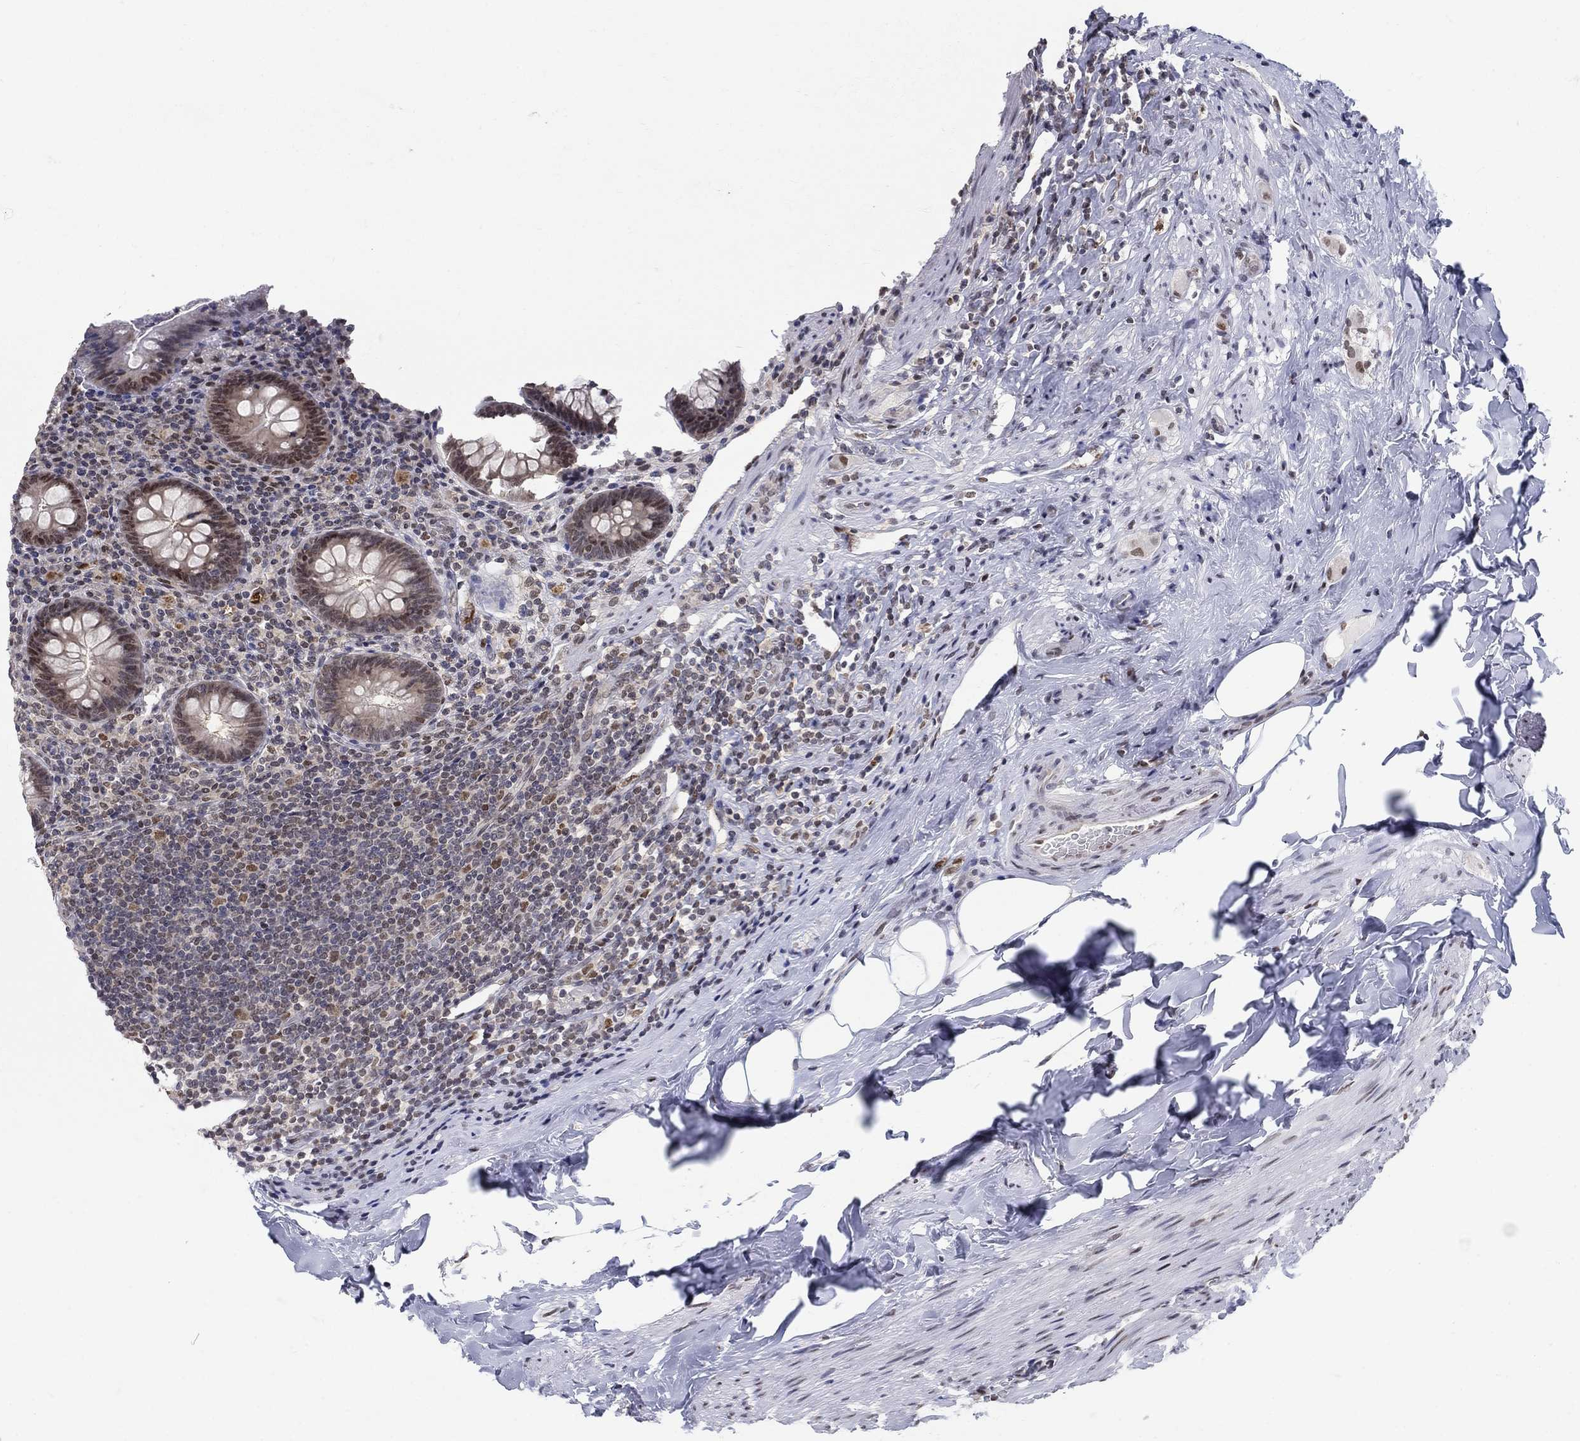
{"staining": {"intensity": "moderate", "quantity": "<25%", "location": "nuclear"}, "tissue": "appendix", "cell_type": "Glandular cells", "image_type": "normal", "snomed": [{"axis": "morphology", "description": "Normal tissue, NOS"}, {"axis": "topography", "description": "Appendix"}], "caption": "Immunohistochemical staining of unremarkable human appendix displays low levels of moderate nuclear staining in about <25% of glandular cells.", "gene": "CENPE", "patient": {"sex": "male", "age": 47}}